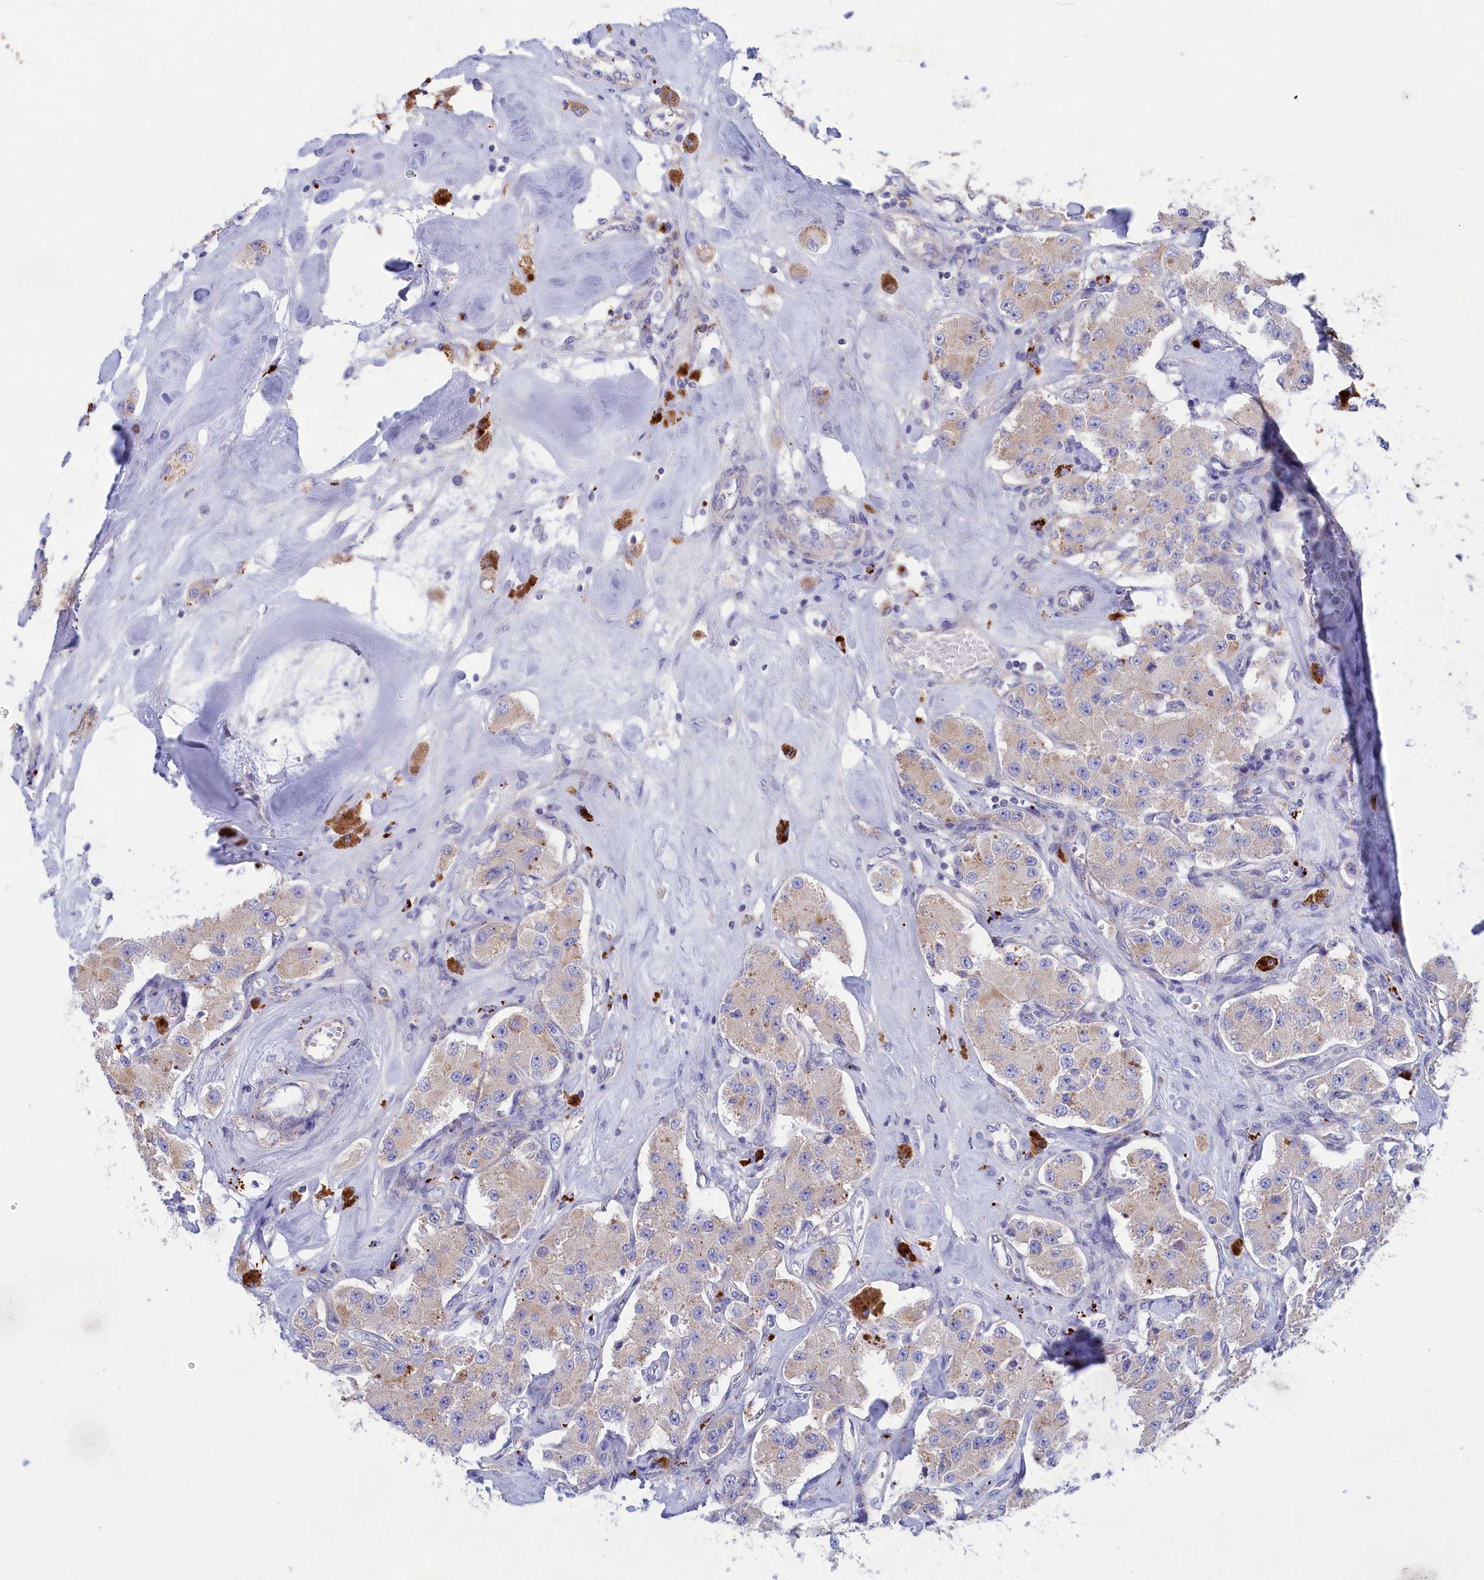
{"staining": {"intensity": "negative", "quantity": "none", "location": "none"}, "tissue": "carcinoid", "cell_type": "Tumor cells", "image_type": "cancer", "snomed": [{"axis": "morphology", "description": "Carcinoid, malignant, NOS"}, {"axis": "topography", "description": "Pancreas"}], "caption": "An IHC image of carcinoid (malignant) is shown. There is no staining in tumor cells of carcinoid (malignant). (Stains: DAB immunohistochemistry (IHC) with hematoxylin counter stain, Microscopy: brightfield microscopy at high magnification).", "gene": "WDR6", "patient": {"sex": "male", "age": 41}}